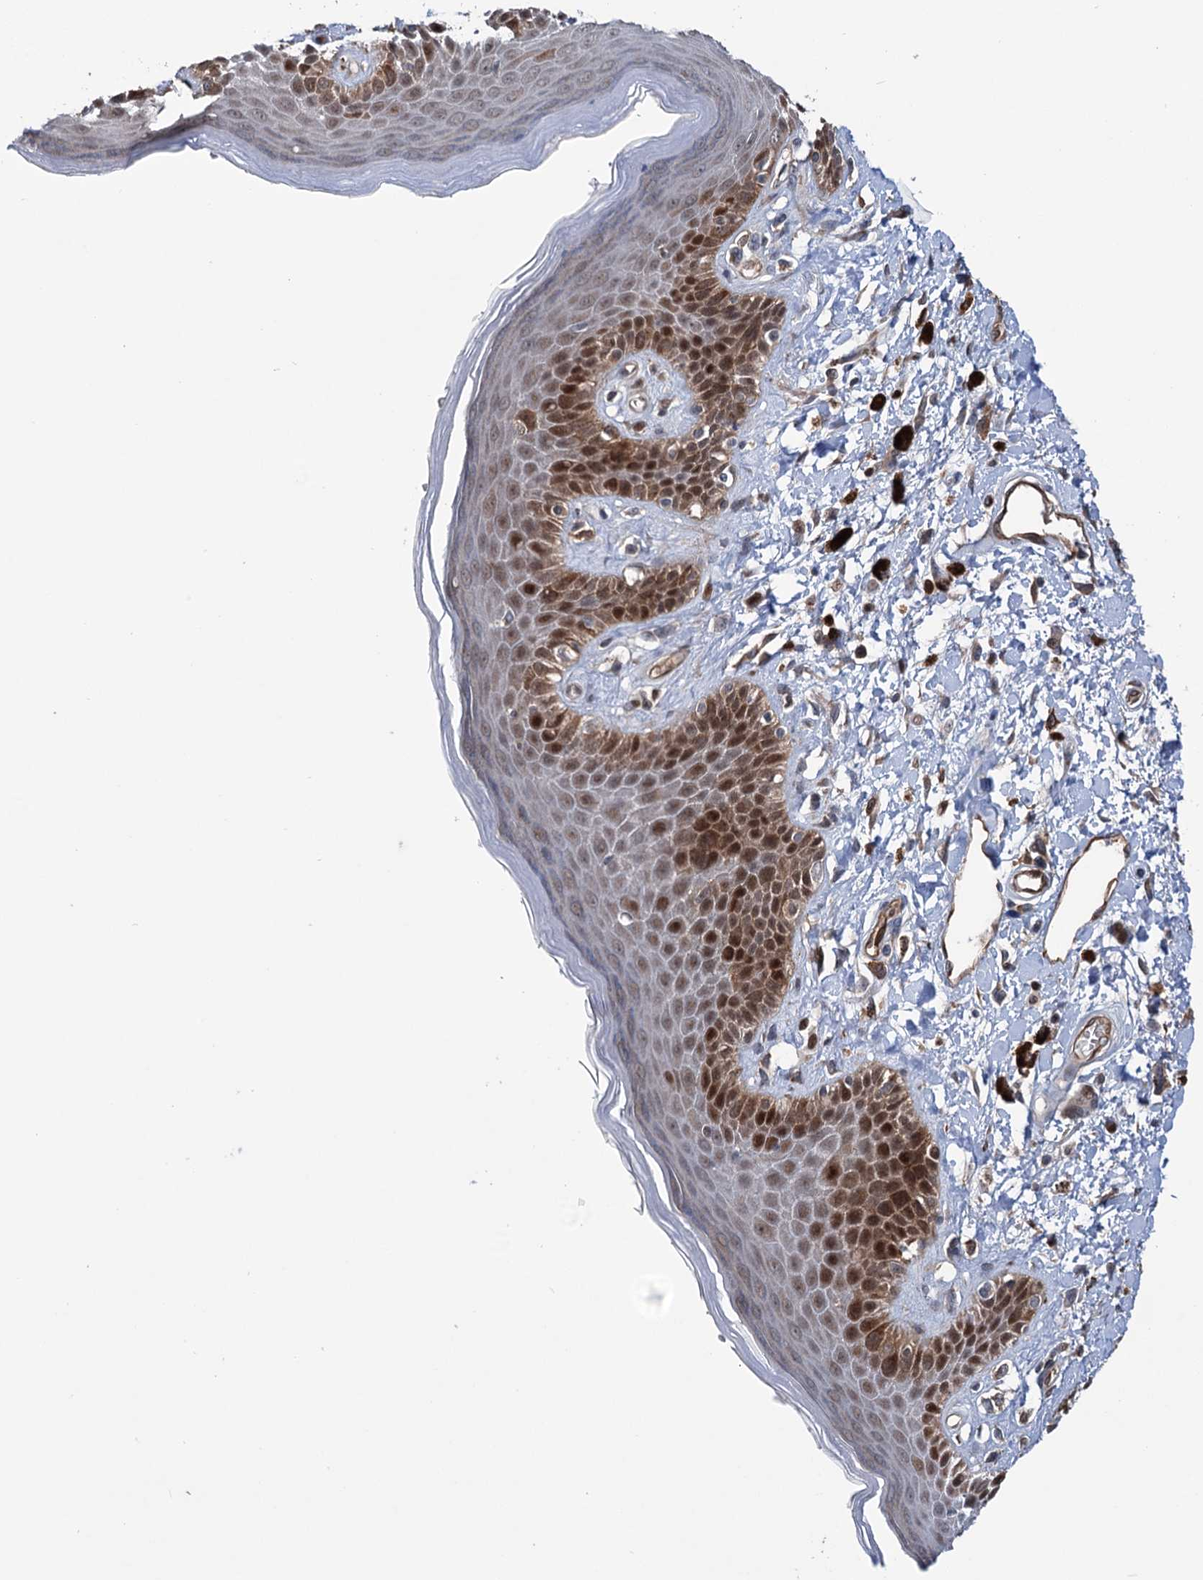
{"staining": {"intensity": "moderate", "quantity": "25%-75%", "location": "cytoplasmic/membranous,nuclear"}, "tissue": "skin", "cell_type": "Epidermal cells", "image_type": "normal", "snomed": [{"axis": "morphology", "description": "Normal tissue, NOS"}, {"axis": "topography", "description": "Anal"}], "caption": "Moderate cytoplasmic/membranous,nuclear protein positivity is appreciated in about 25%-75% of epidermal cells in skin.", "gene": "NCAPD2", "patient": {"sex": "female", "age": 78}}